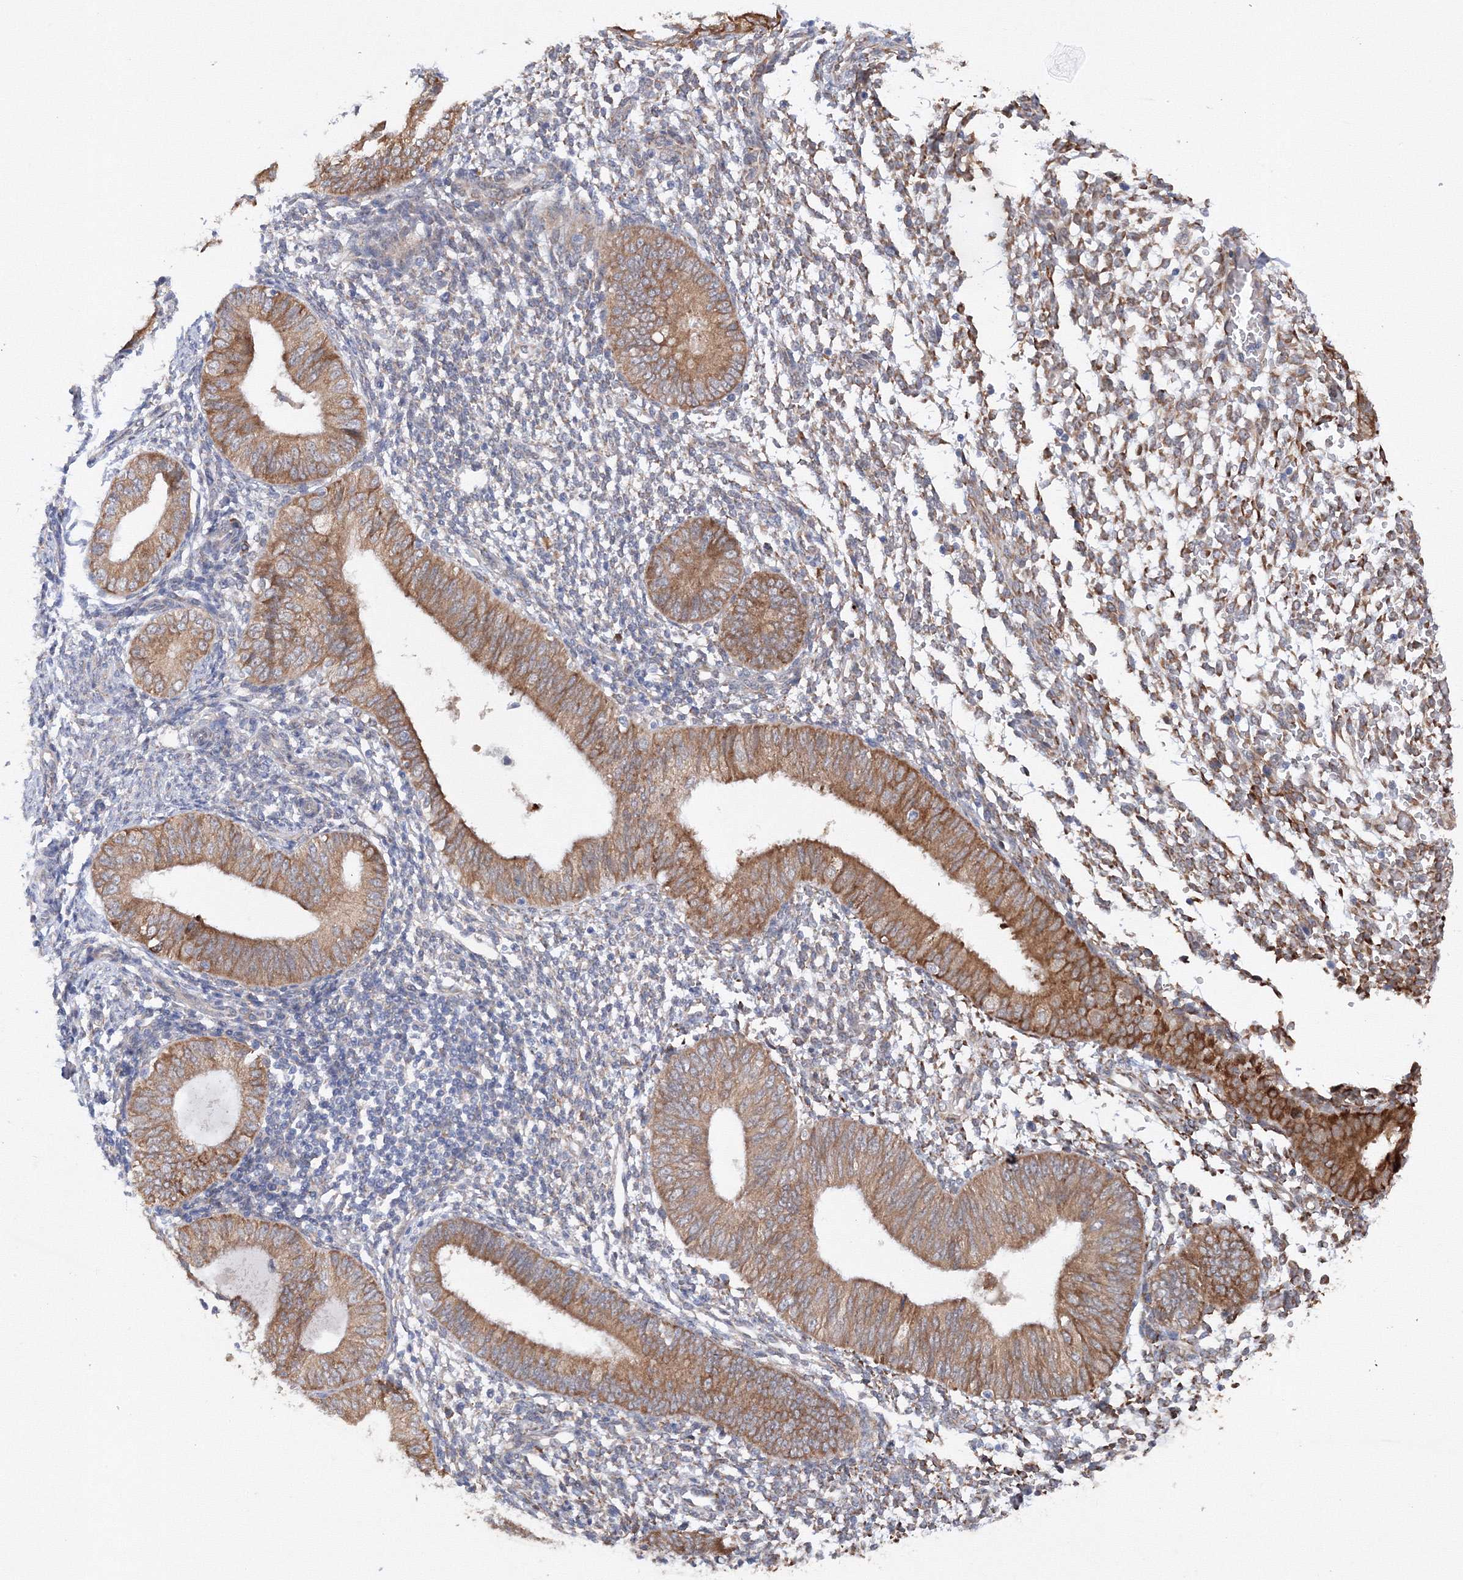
{"staining": {"intensity": "moderate", "quantity": "<25%", "location": "cytoplasmic/membranous"}, "tissue": "endometrium", "cell_type": "Cells in endometrial stroma", "image_type": "normal", "snomed": [{"axis": "morphology", "description": "Normal tissue, NOS"}, {"axis": "topography", "description": "Uterus"}, {"axis": "topography", "description": "Endometrium"}], "caption": "This is an image of IHC staining of benign endometrium, which shows moderate expression in the cytoplasmic/membranous of cells in endometrial stroma.", "gene": "DIS3L2", "patient": {"sex": "female", "age": 48}}